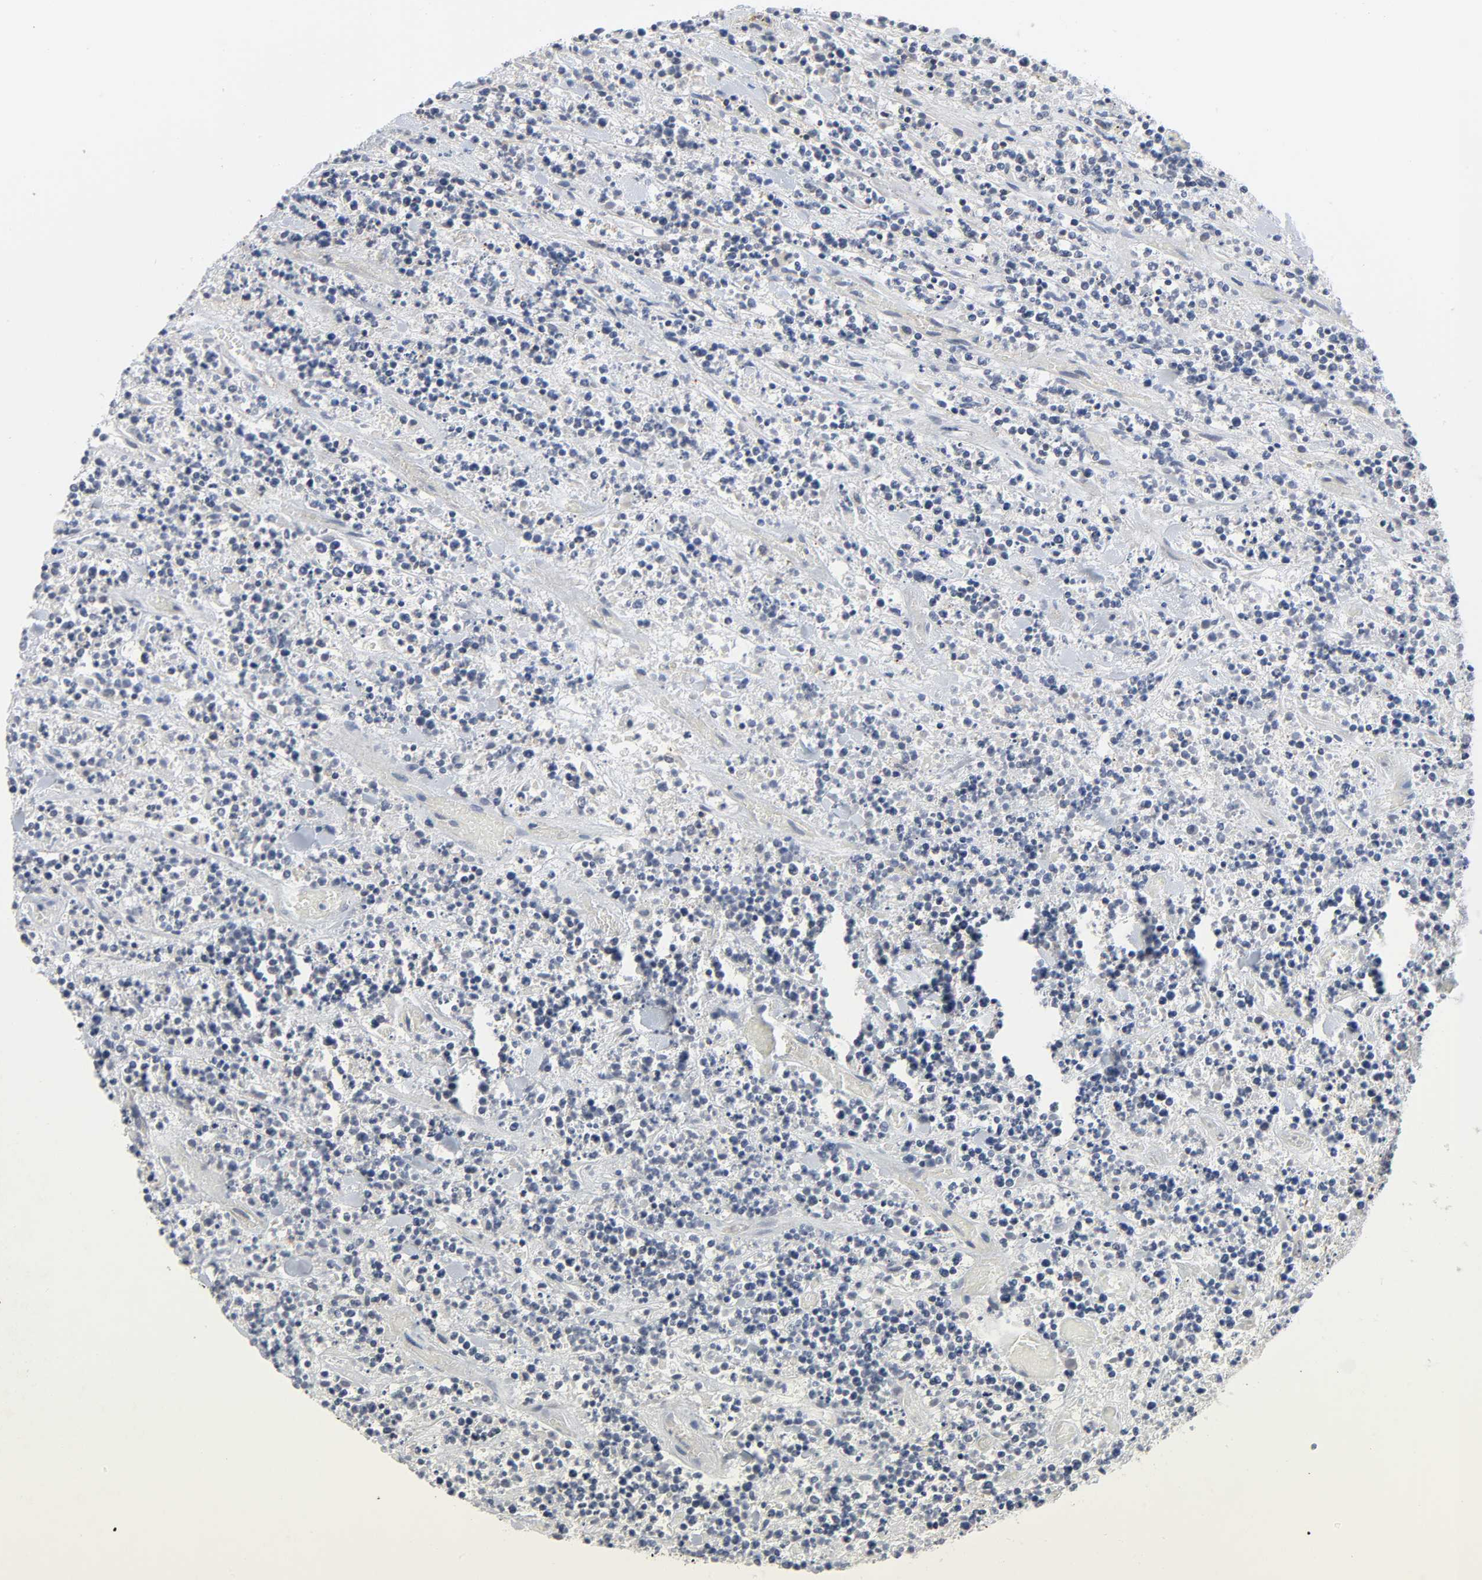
{"staining": {"intensity": "weak", "quantity": "<25%", "location": "cytoplasmic/membranous,nuclear"}, "tissue": "lymphoma", "cell_type": "Tumor cells", "image_type": "cancer", "snomed": [{"axis": "morphology", "description": "Malignant lymphoma, non-Hodgkin's type, High grade"}, {"axis": "topography", "description": "Soft tissue"}], "caption": "Tumor cells are negative for brown protein staining in lymphoma.", "gene": "DDX10", "patient": {"sex": "male", "age": 18}}